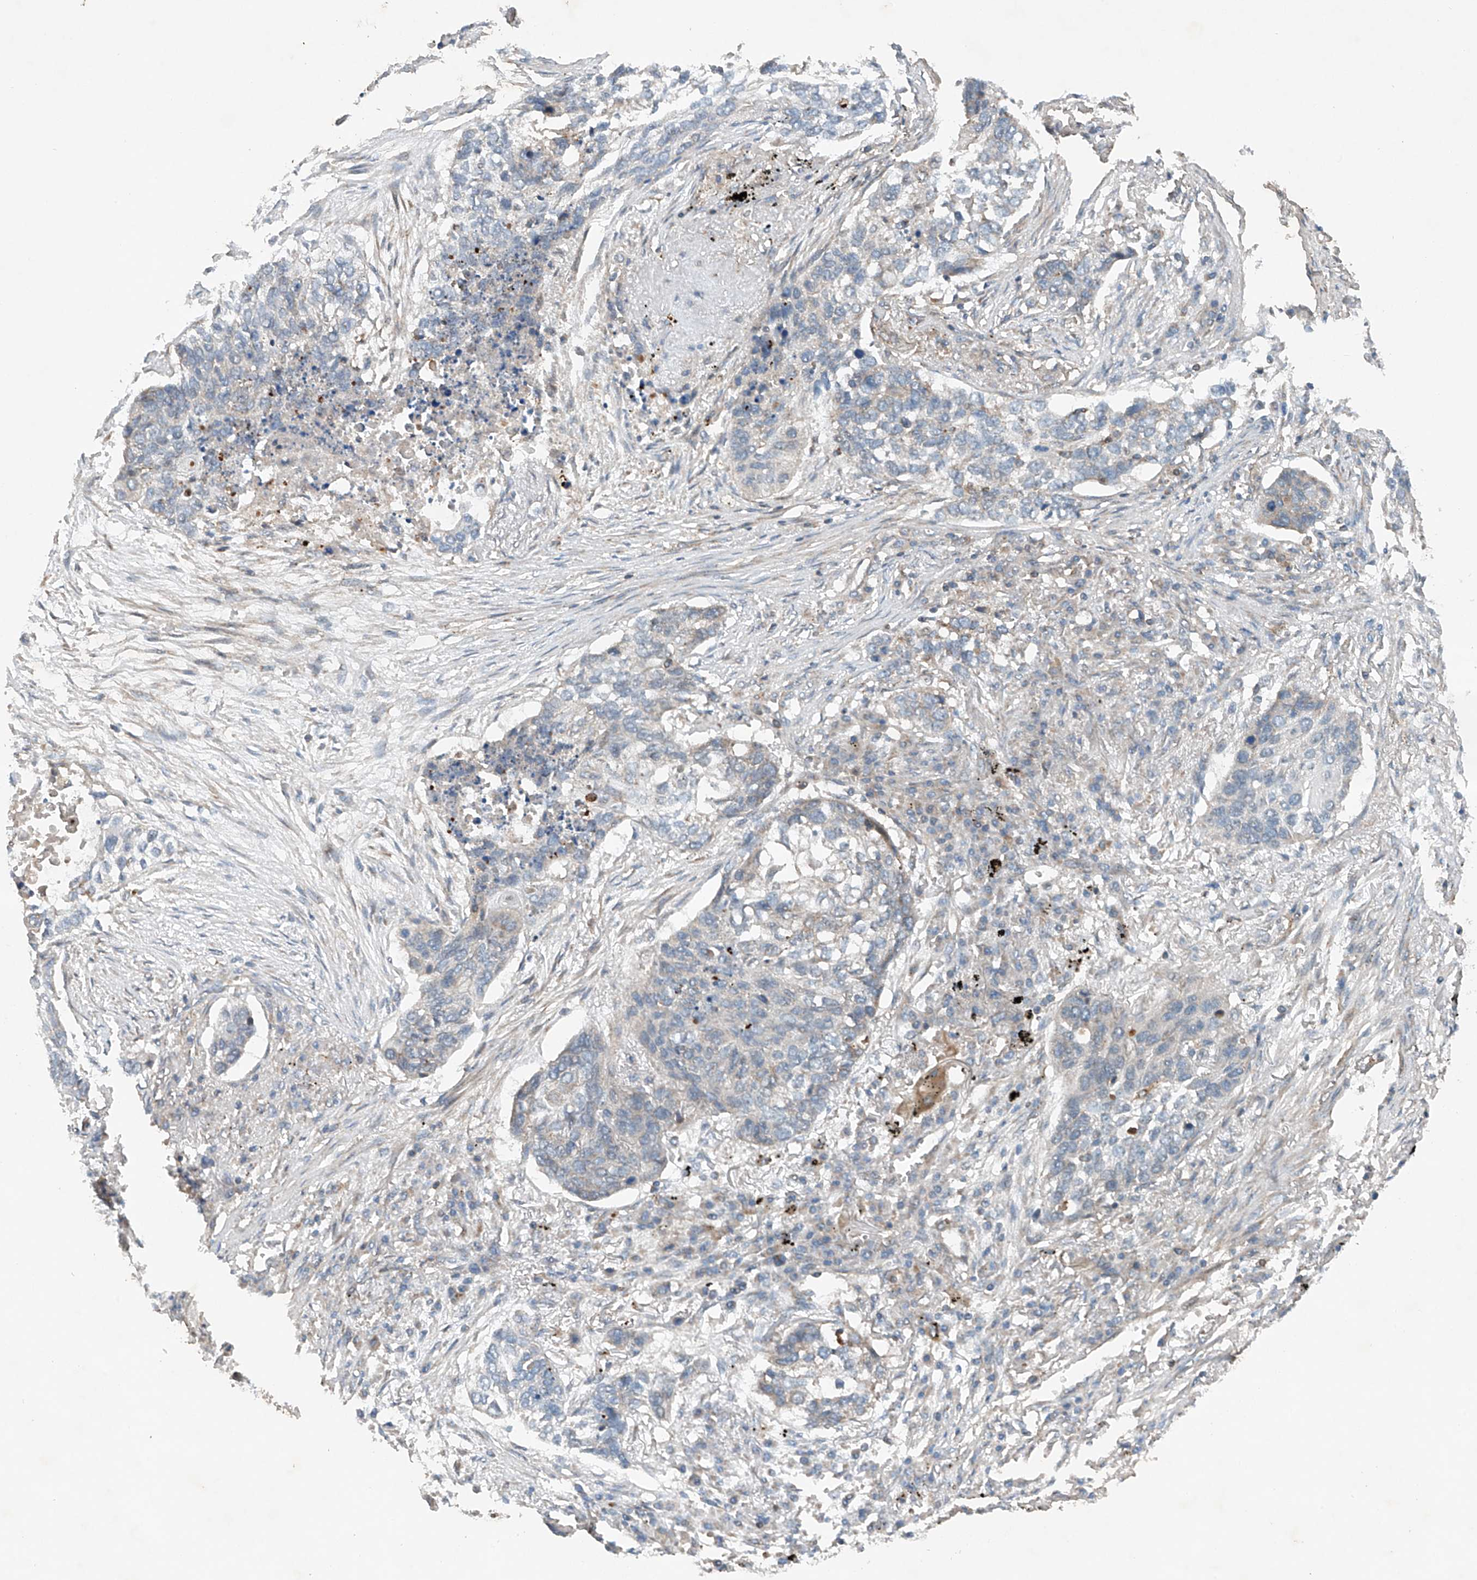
{"staining": {"intensity": "negative", "quantity": "none", "location": "none"}, "tissue": "lung cancer", "cell_type": "Tumor cells", "image_type": "cancer", "snomed": [{"axis": "morphology", "description": "Squamous cell carcinoma, NOS"}, {"axis": "topography", "description": "Lung"}], "caption": "DAB (3,3'-diaminobenzidine) immunohistochemical staining of human squamous cell carcinoma (lung) exhibits no significant expression in tumor cells.", "gene": "CEP85L", "patient": {"sex": "female", "age": 63}}